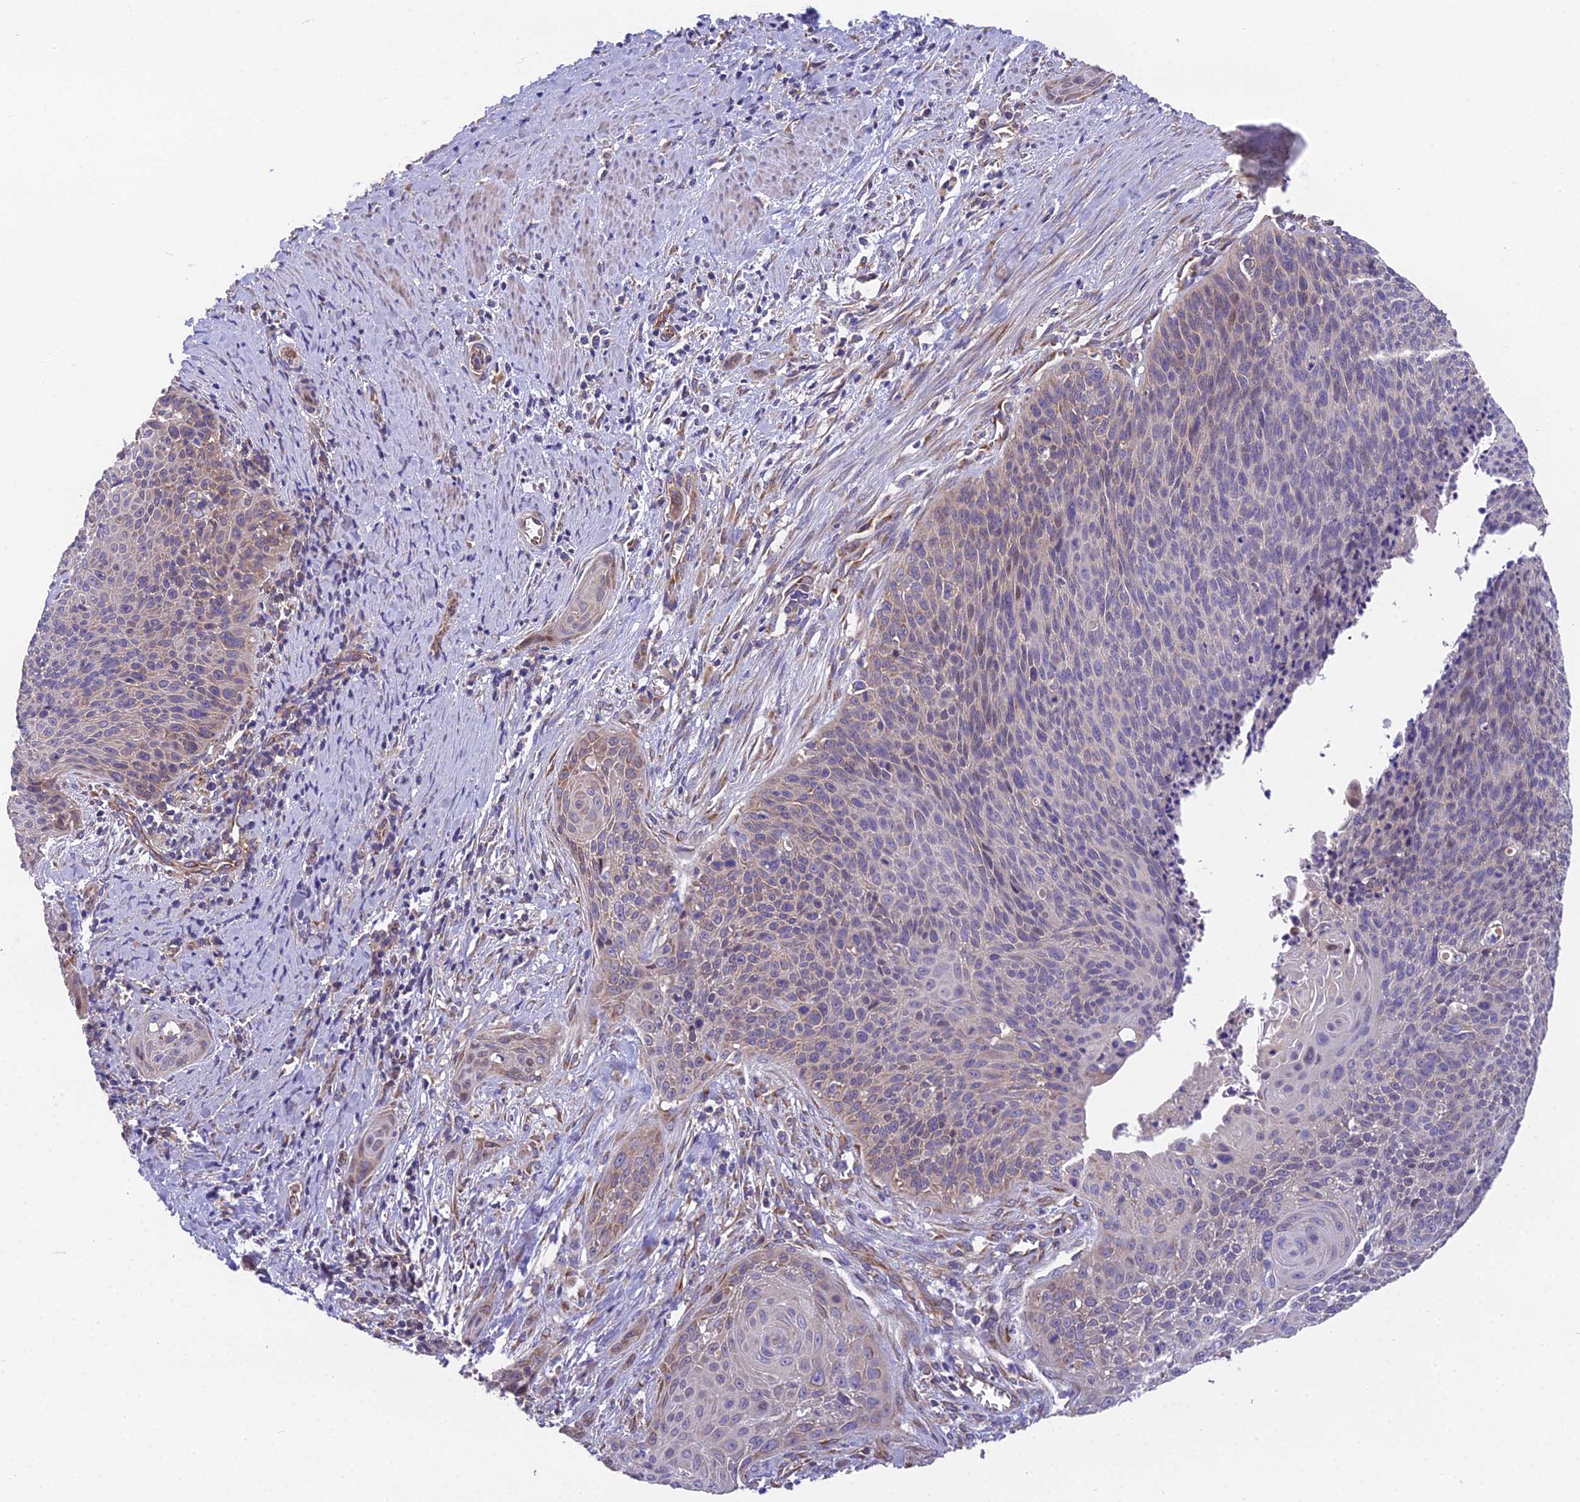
{"staining": {"intensity": "weak", "quantity": "<25%", "location": "cytoplasmic/membranous"}, "tissue": "cervical cancer", "cell_type": "Tumor cells", "image_type": "cancer", "snomed": [{"axis": "morphology", "description": "Squamous cell carcinoma, NOS"}, {"axis": "topography", "description": "Cervix"}], "caption": "This is an IHC histopathology image of human cervical squamous cell carcinoma. There is no positivity in tumor cells.", "gene": "BLOC1S4", "patient": {"sex": "female", "age": 55}}